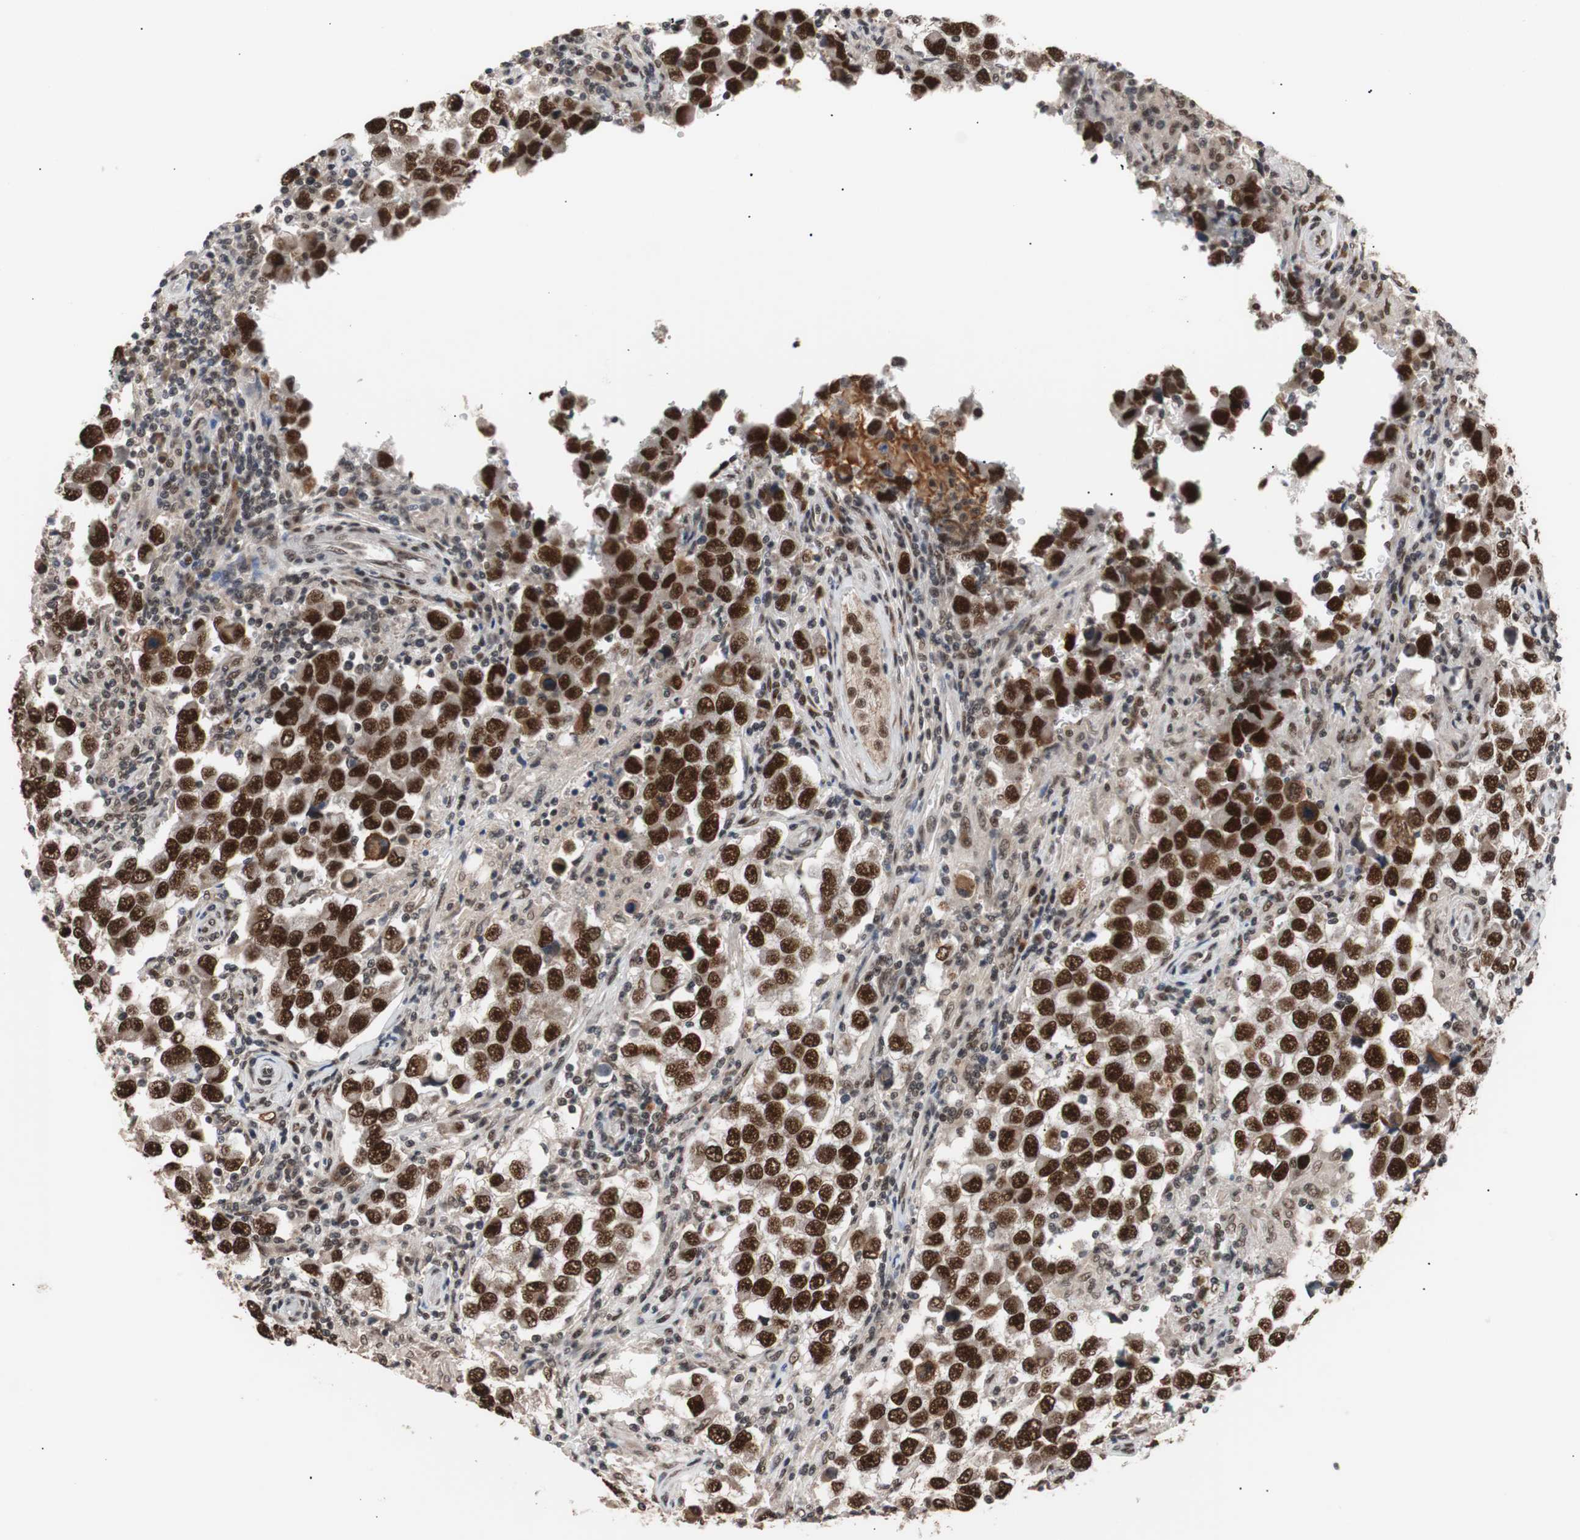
{"staining": {"intensity": "strong", "quantity": ">75%", "location": "nuclear"}, "tissue": "testis cancer", "cell_type": "Tumor cells", "image_type": "cancer", "snomed": [{"axis": "morphology", "description": "Carcinoma, Embryonal, NOS"}, {"axis": "topography", "description": "Testis"}], "caption": "Tumor cells show strong nuclear positivity in approximately >75% of cells in testis embryonal carcinoma.", "gene": "CHAMP1", "patient": {"sex": "male", "age": 21}}